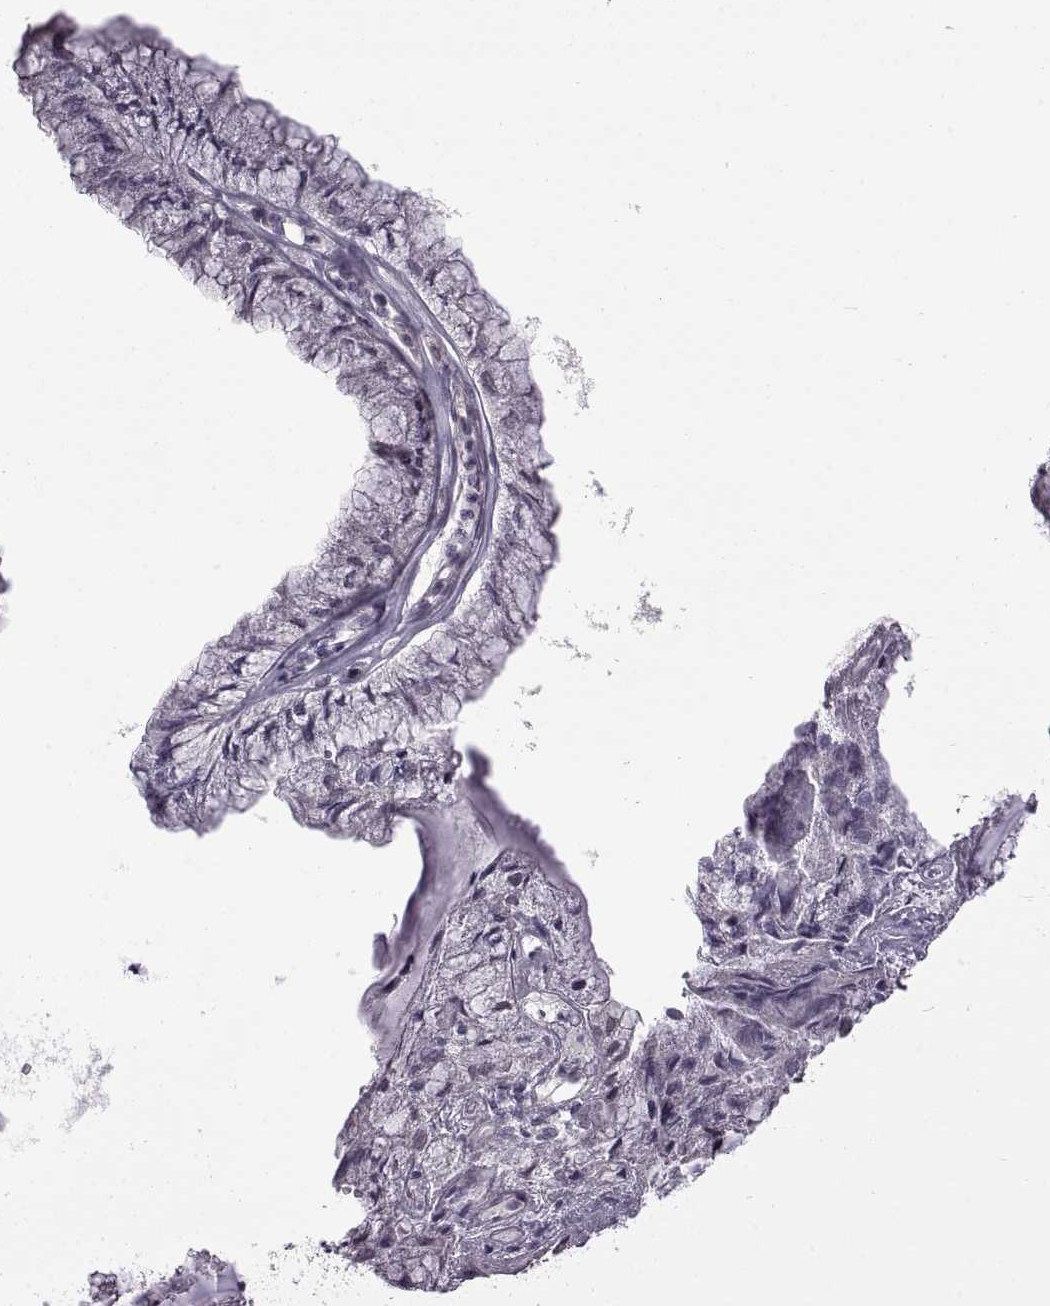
{"staining": {"intensity": "negative", "quantity": "none", "location": "none"}, "tissue": "endometrial cancer", "cell_type": "Tumor cells", "image_type": "cancer", "snomed": [{"axis": "morphology", "description": "Carcinoma, NOS"}, {"axis": "topography", "description": "Endometrium"}], "caption": "Protein analysis of endometrial cancer (carcinoma) shows no significant expression in tumor cells.", "gene": "SYNPO2", "patient": {"sex": "female", "age": 62}}